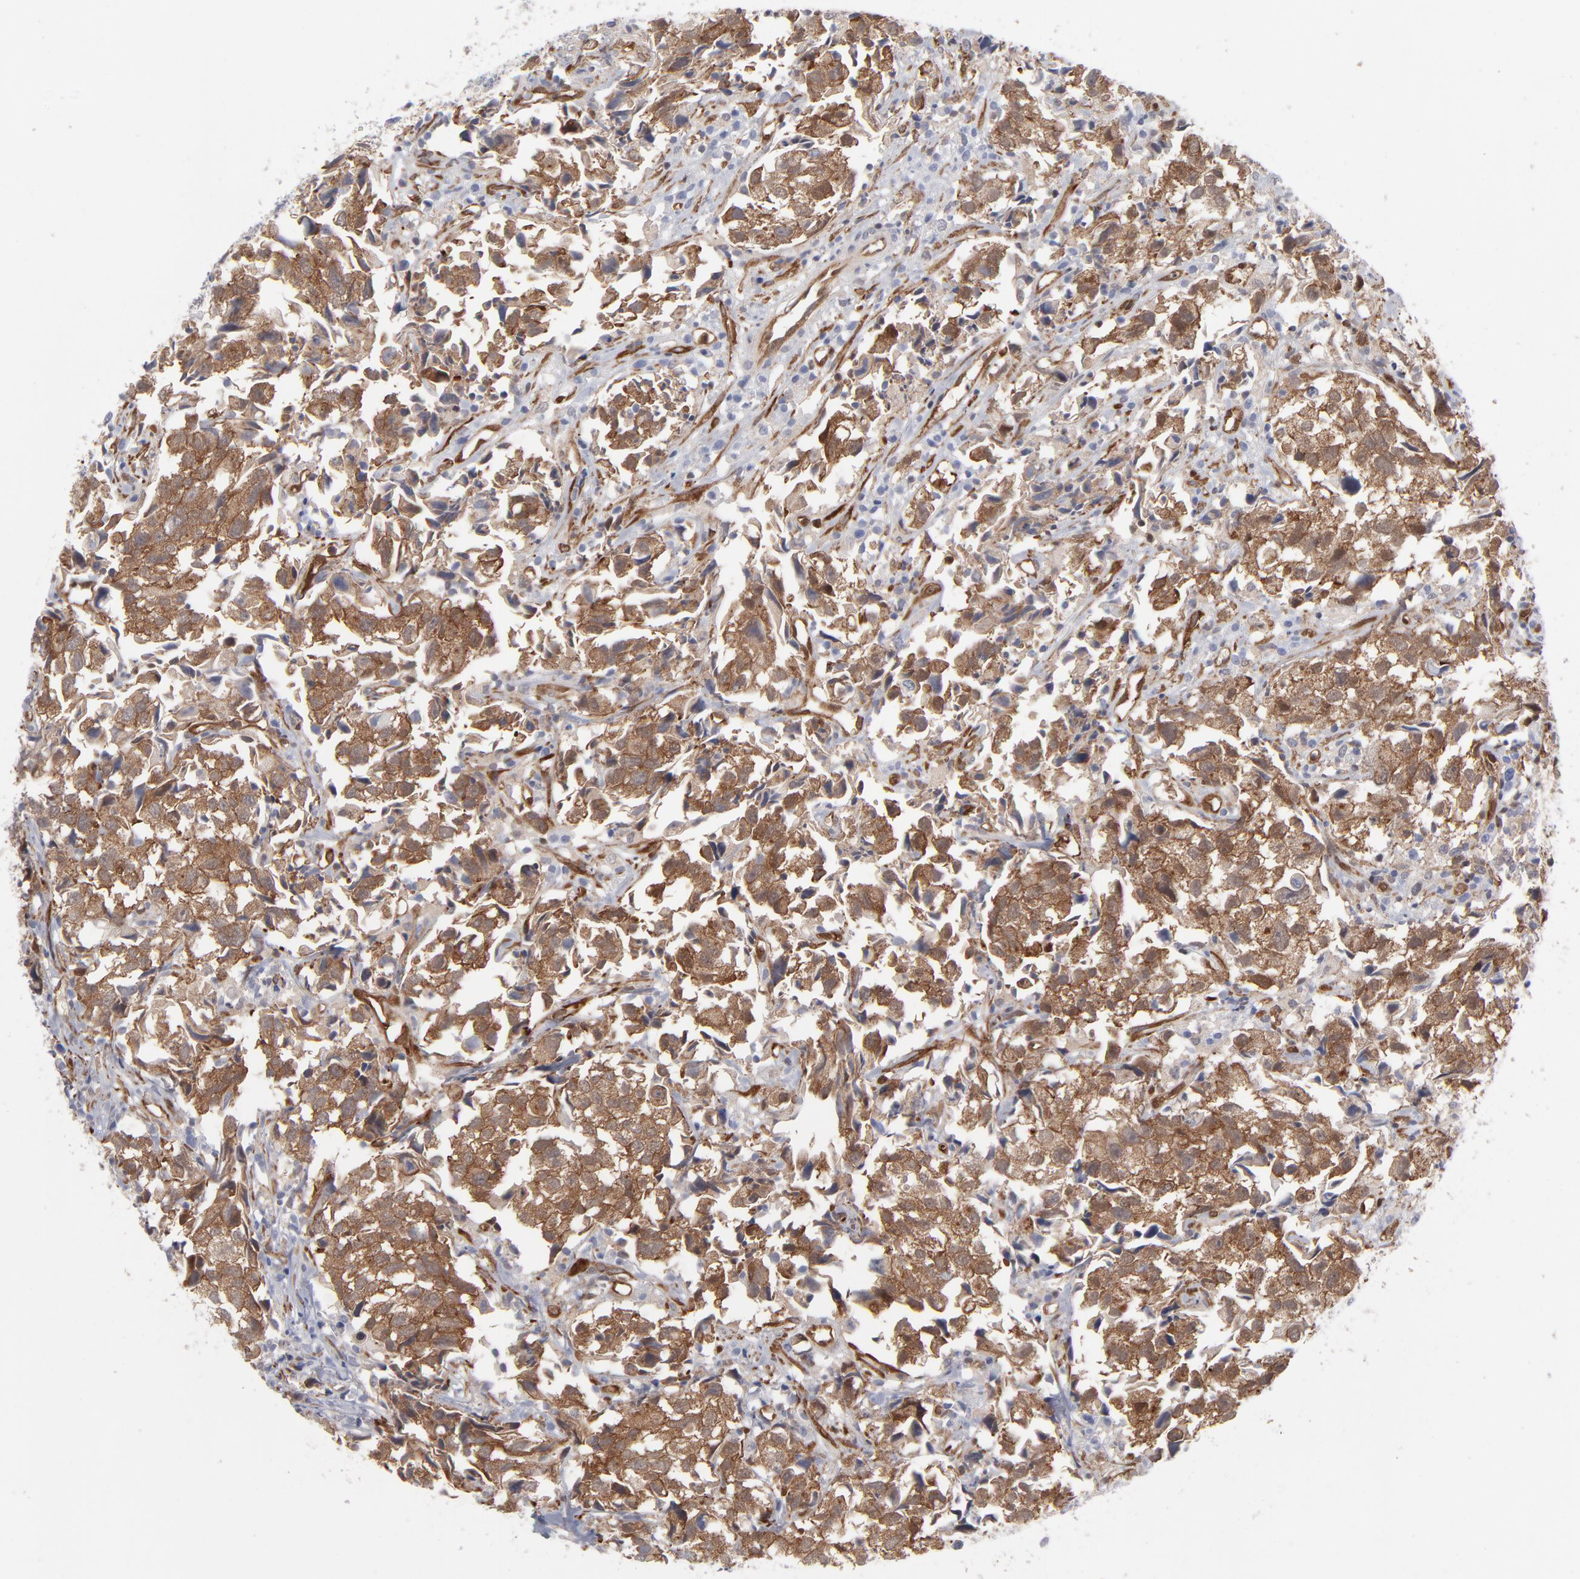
{"staining": {"intensity": "moderate", "quantity": ">75%", "location": "cytoplasmic/membranous"}, "tissue": "urothelial cancer", "cell_type": "Tumor cells", "image_type": "cancer", "snomed": [{"axis": "morphology", "description": "Urothelial carcinoma, High grade"}, {"axis": "topography", "description": "Urinary bladder"}], "caption": "Immunohistochemistry micrograph of high-grade urothelial carcinoma stained for a protein (brown), which shows medium levels of moderate cytoplasmic/membranous positivity in approximately >75% of tumor cells.", "gene": "PXN", "patient": {"sex": "female", "age": 75}}